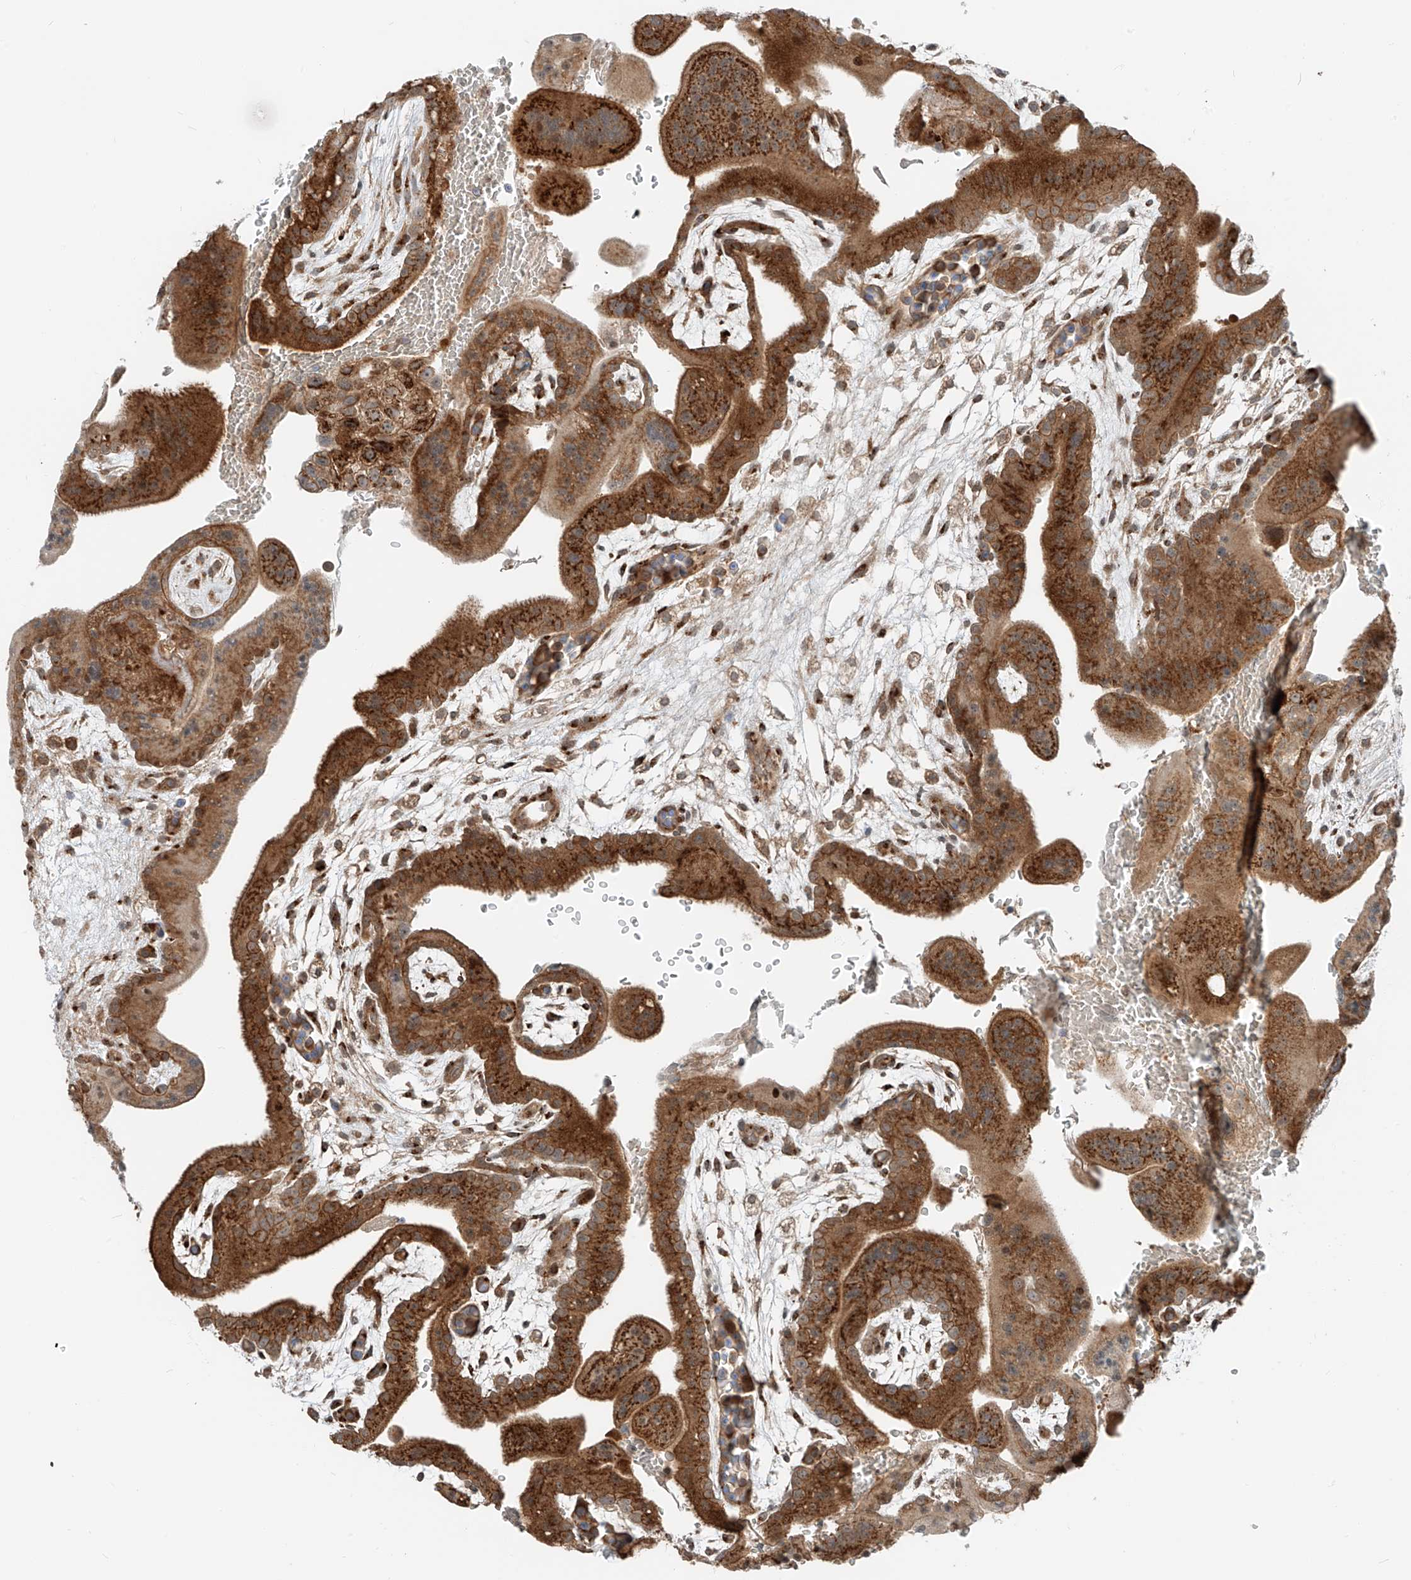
{"staining": {"intensity": "strong", "quantity": ">75%", "location": "cytoplasmic/membranous,nuclear"}, "tissue": "placenta", "cell_type": "Decidual cells", "image_type": "normal", "snomed": [{"axis": "morphology", "description": "Normal tissue, NOS"}, {"axis": "topography", "description": "Placenta"}], "caption": "Immunohistochemical staining of unremarkable human placenta reveals high levels of strong cytoplasmic/membranous,nuclear expression in approximately >75% of decidual cells. (Brightfield microscopy of DAB IHC at high magnification).", "gene": "USP48", "patient": {"sex": "female", "age": 35}}